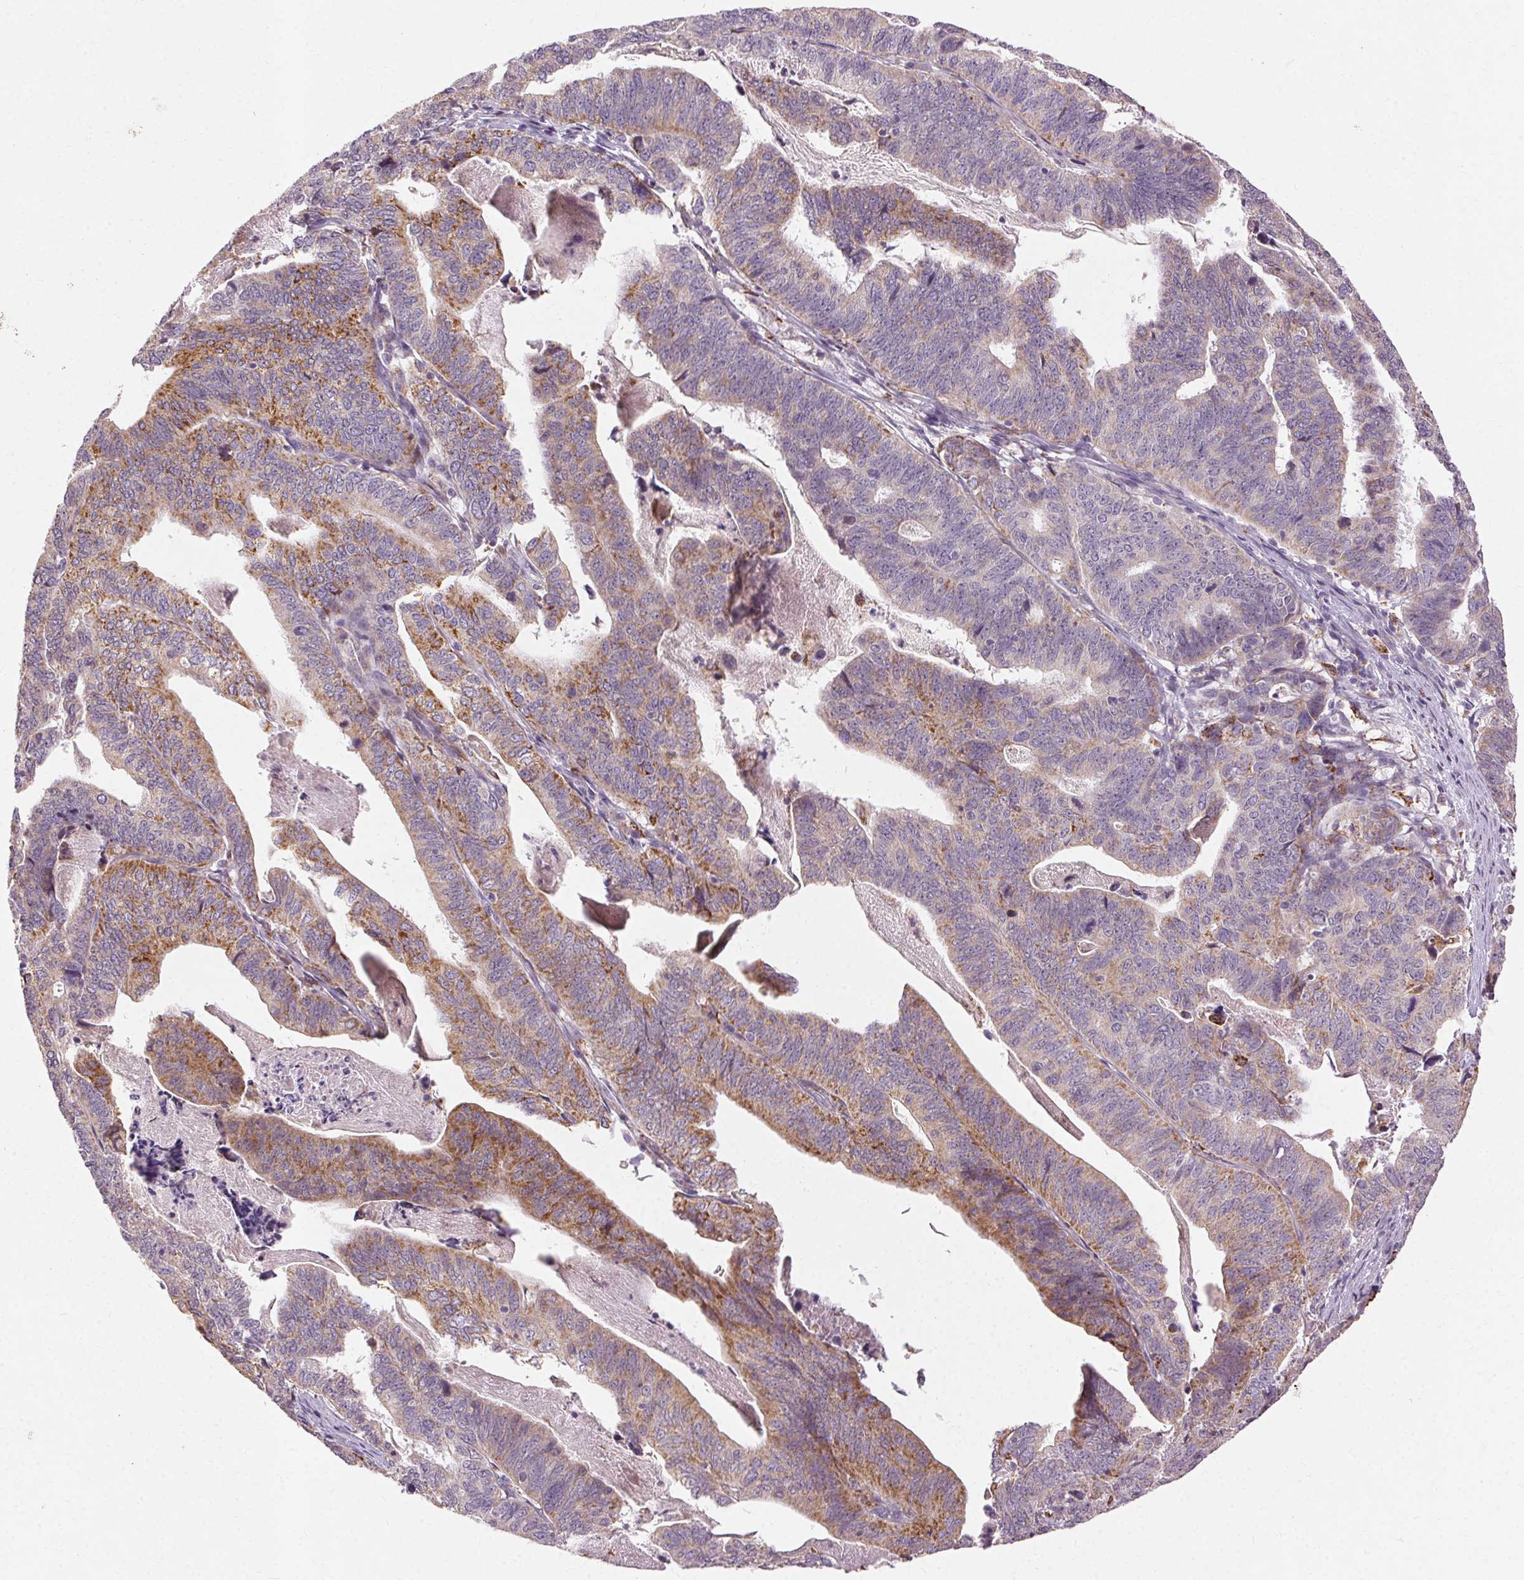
{"staining": {"intensity": "moderate", "quantity": ">75%", "location": "cytoplasmic/membranous"}, "tissue": "stomach cancer", "cell_type": "Tumor cells", "image_type": "cancer", "snomed": [{"axis": "morphology", "description": "Adenocarcinoma, NOS"}, {"axis": "topography", "description": "Stomach, upper"}], "caption": "The image shows immunohistochemical staining of adenocarcinoma (stomach). There is moderate cytoplasmic/membranous positivity is seen in about >75% of tumor cells.", "gene": "REP15", "patient": {"sex": "female", "age": 67}}